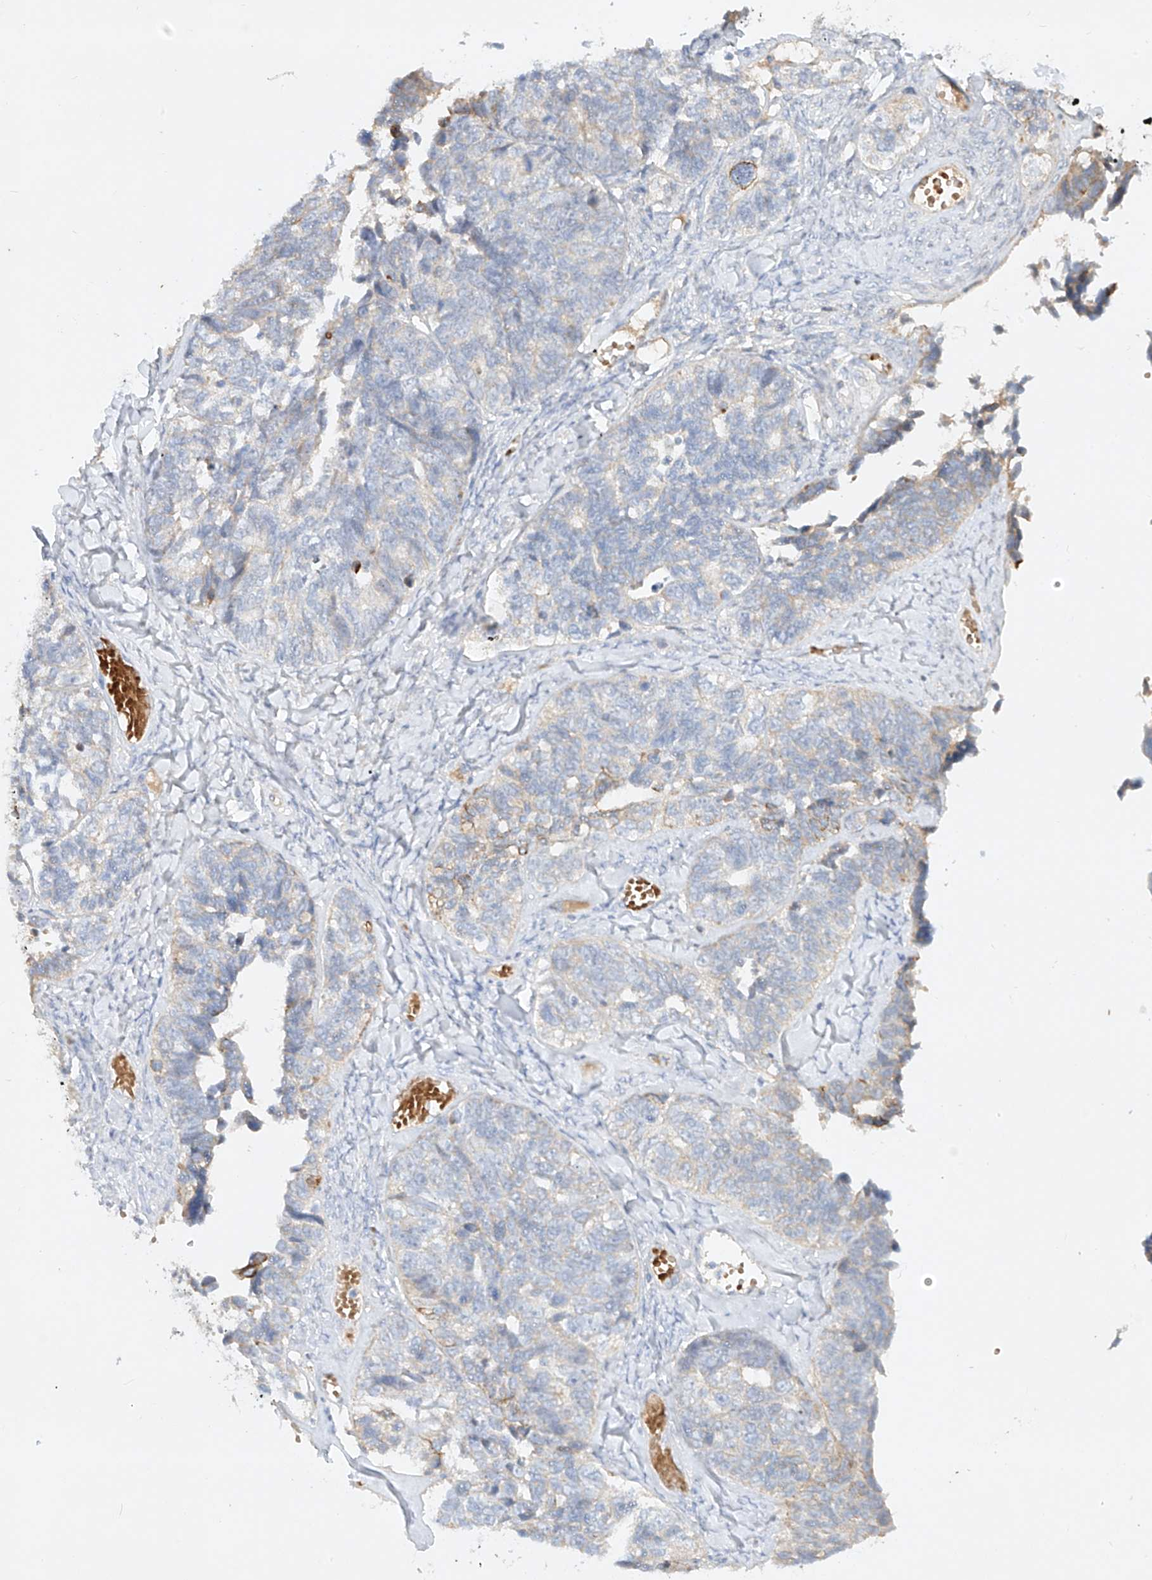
{"staining": {"intensity": "negative", "quantity": "none", "location": "none"}, "tissue": "ovarian cancer", "cell_type": "Tumor cells", "image_type": "cancer", "snomed": [{"axis": "morphology", "description": "Cystadenocarcinoma, serous, NOS"}, {"axis": "topography", "description": "Ovary"}], "caption": "Tumor cells are negative for protein expression in human ovarian serous cystadenocarcinoma.", "gene": "KPNA7", "patient": {"sex": "female", "age": 79}}